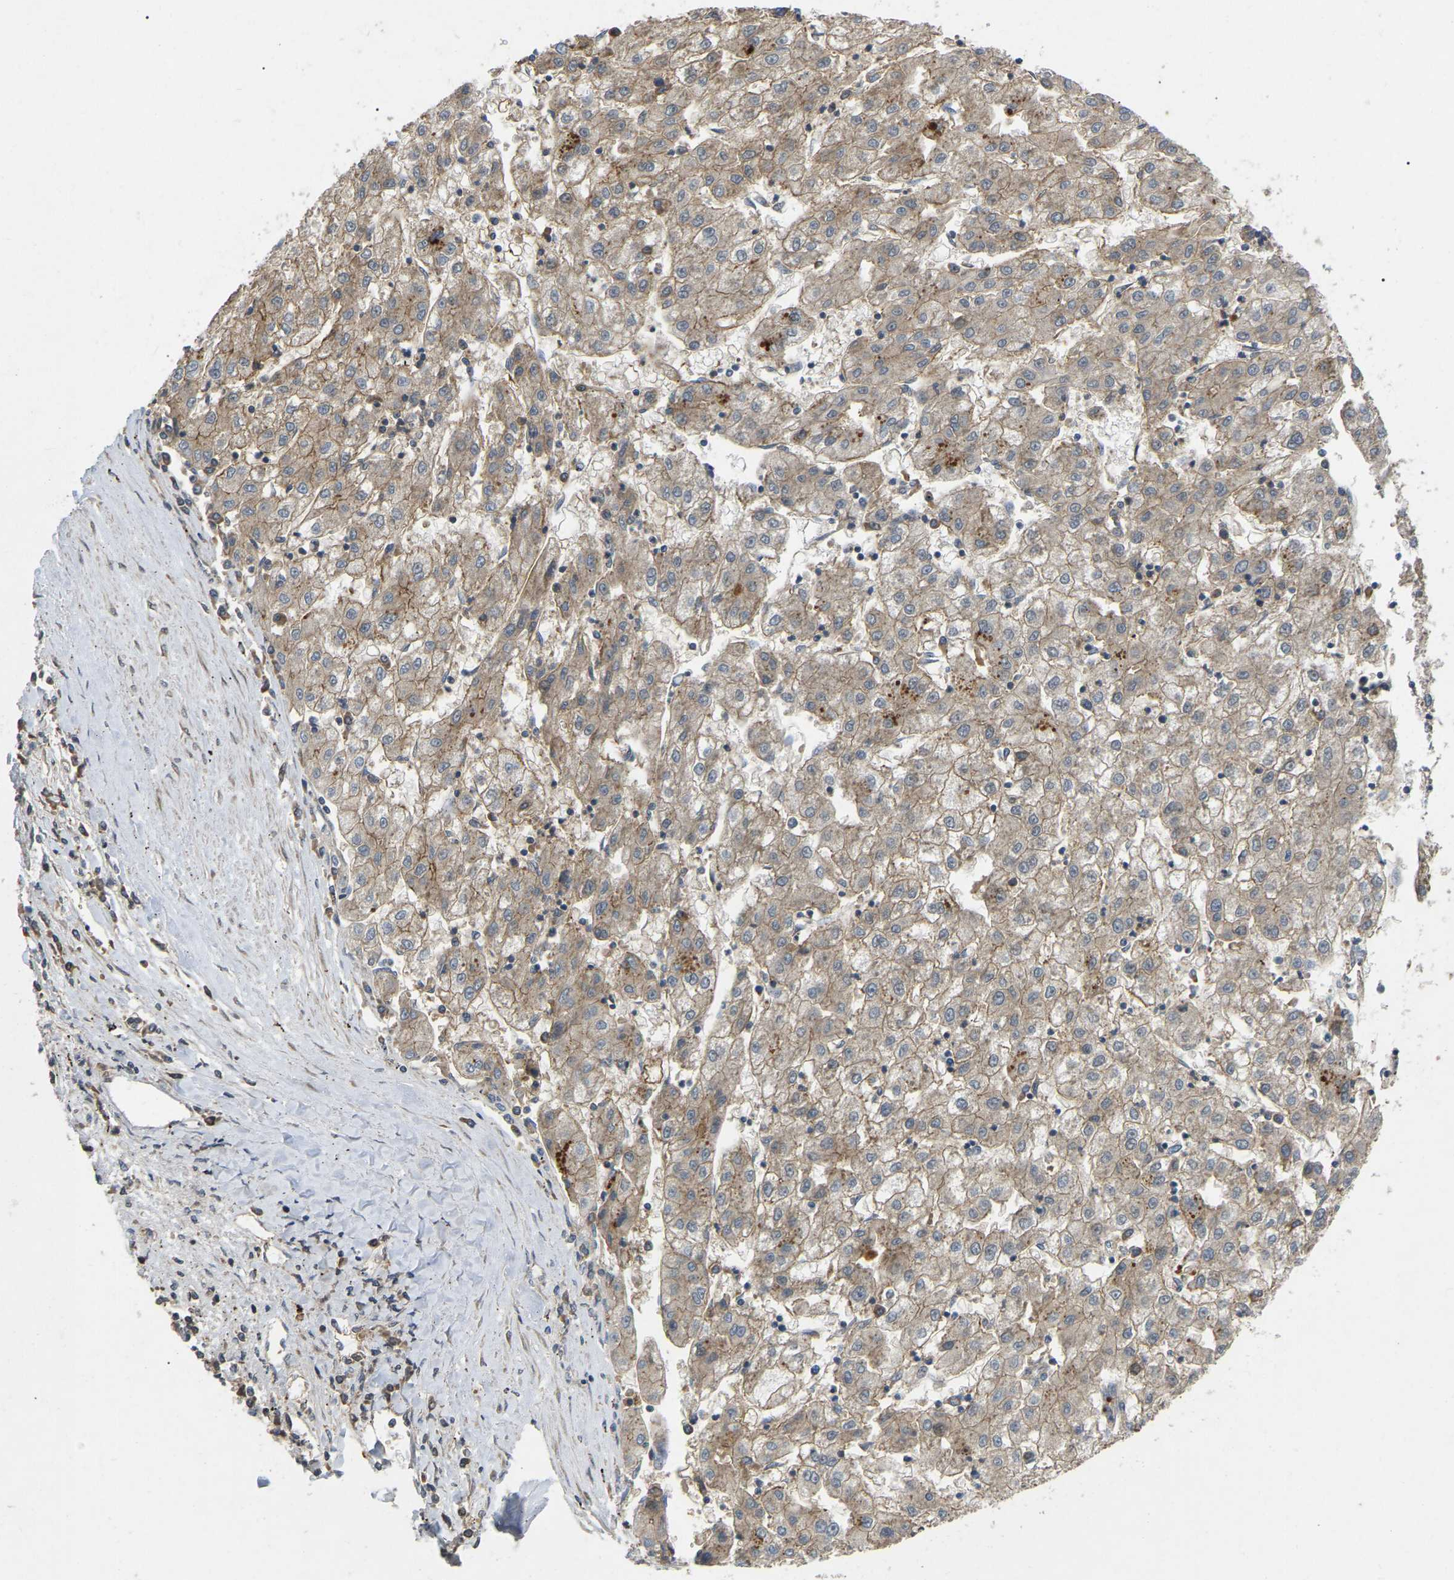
{"staining": {"intensity": "weak", "quantity": ">75%", "location": "cytoplasmic/membranous"}, "tissue": "liver cancer", "cell_type": "Tumor cells", "image_type": "cancer", "snomed": [{"axis": "morphology", "description": "Carcinoma, Hepatocellular, NOS"}, {"axis": "topography", "description": "Liver"}], "caption": "Immunohistochemistry (IHC) staining of liver cancer, which reveals low levels of weak cytoplasmic/membranous positivity in about >75% of tumor cells indicating weak cytoplasmic/membranous protein staining. The staining was performed using DAB (brown) for protein detection and nuclei were counterstained in hematoxylin (blue).", "gene": "KIAA1549", "patient": {"sex": "male", "age": 72}}